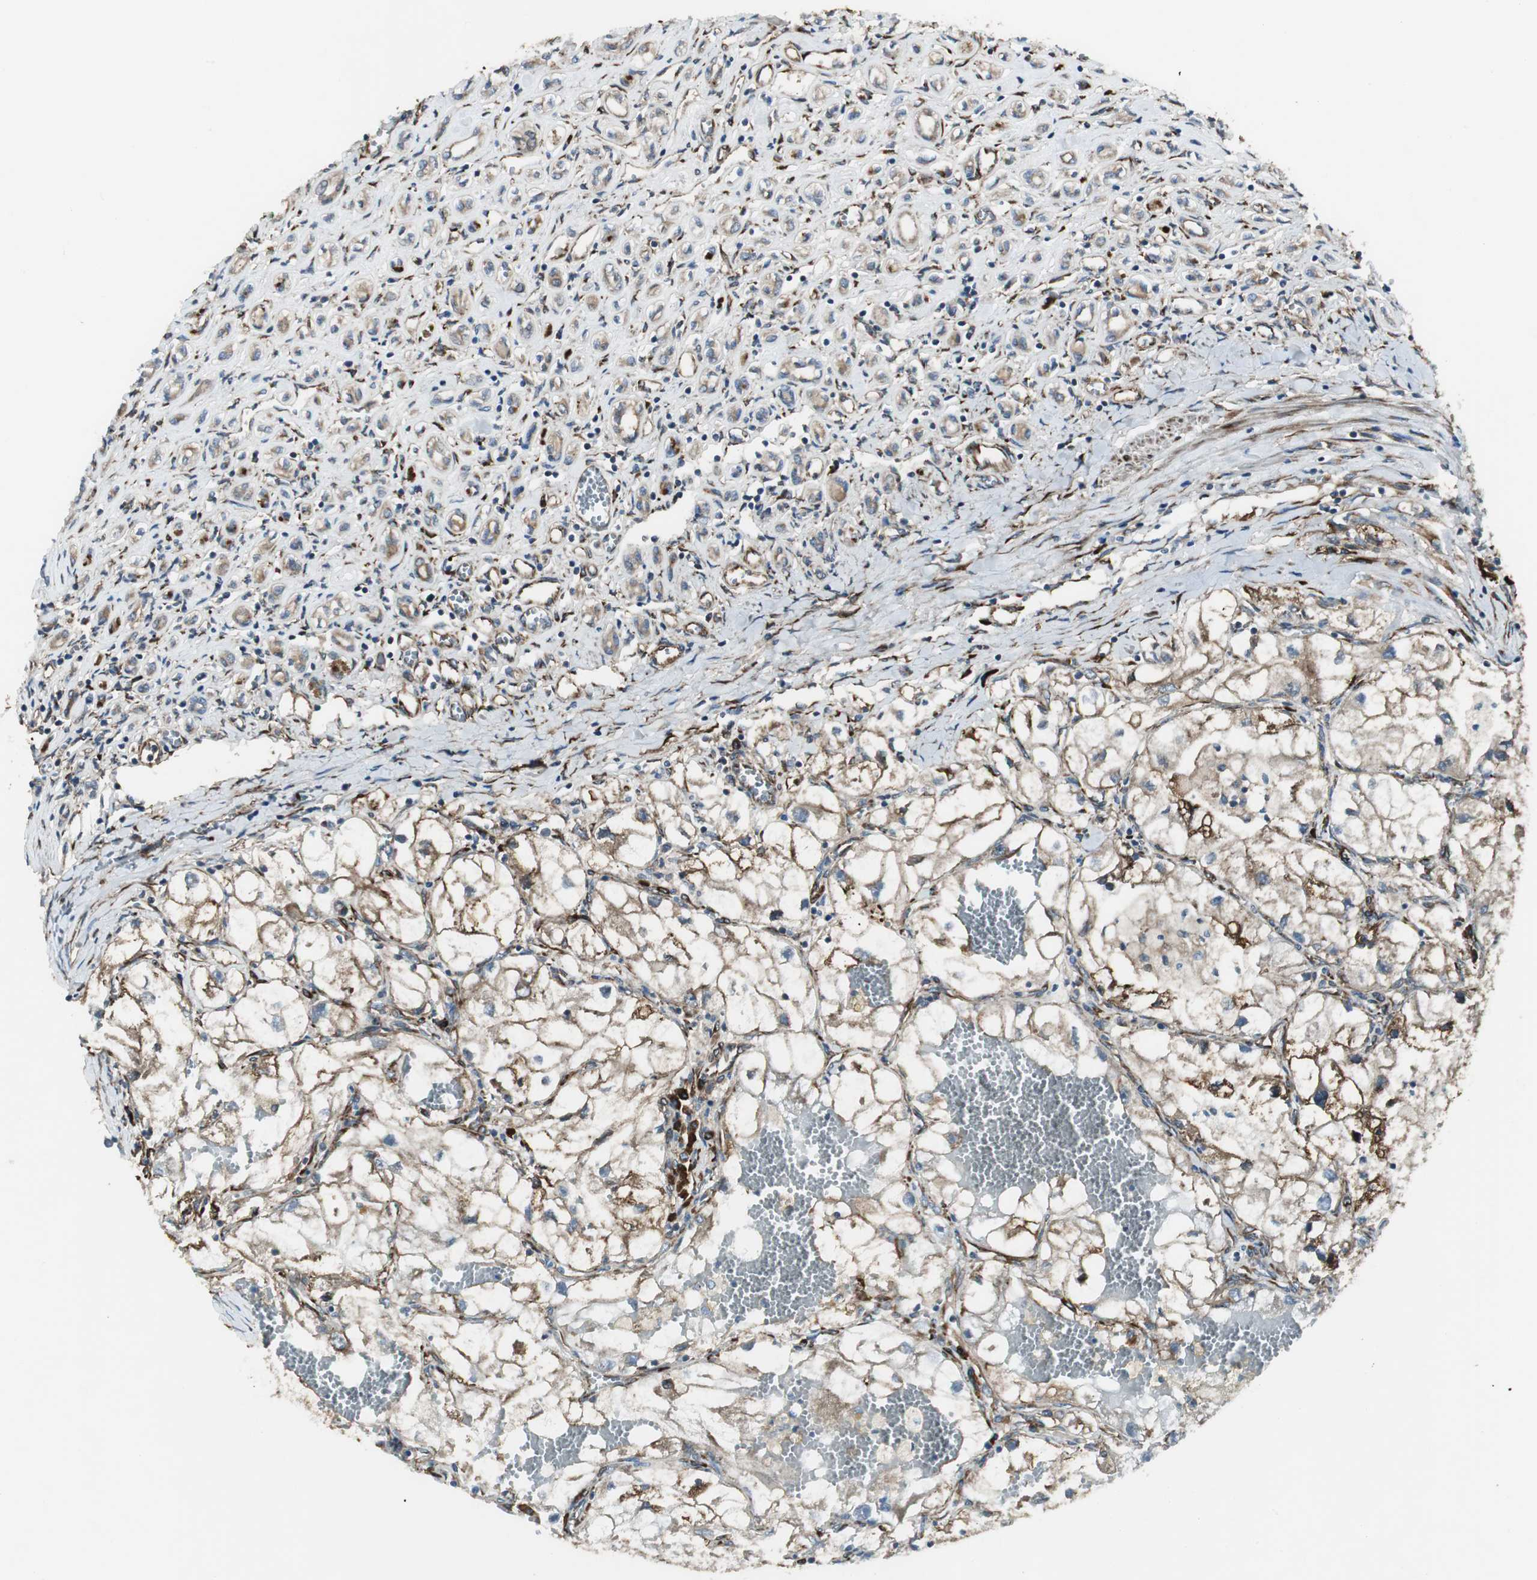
{"staining": {"intensity": "weak", "quantity": ">75%", "location": "cytoplasmic/membranous"}, "tissue": "renal cancer", "cell_type": "Tumor cells", "image_type": "cancer", "snomed": [{"axis": "morphology", "description": "Adenocarcinoma, NOS"}, {"axis": "topography", "description": "Kidney"}], "caption": "Renal cancer stained with a protein marker exhibits weak staining in tumor cells.", "gene": "PRKG1", "patient": {"sex": "female", "age": 70}}